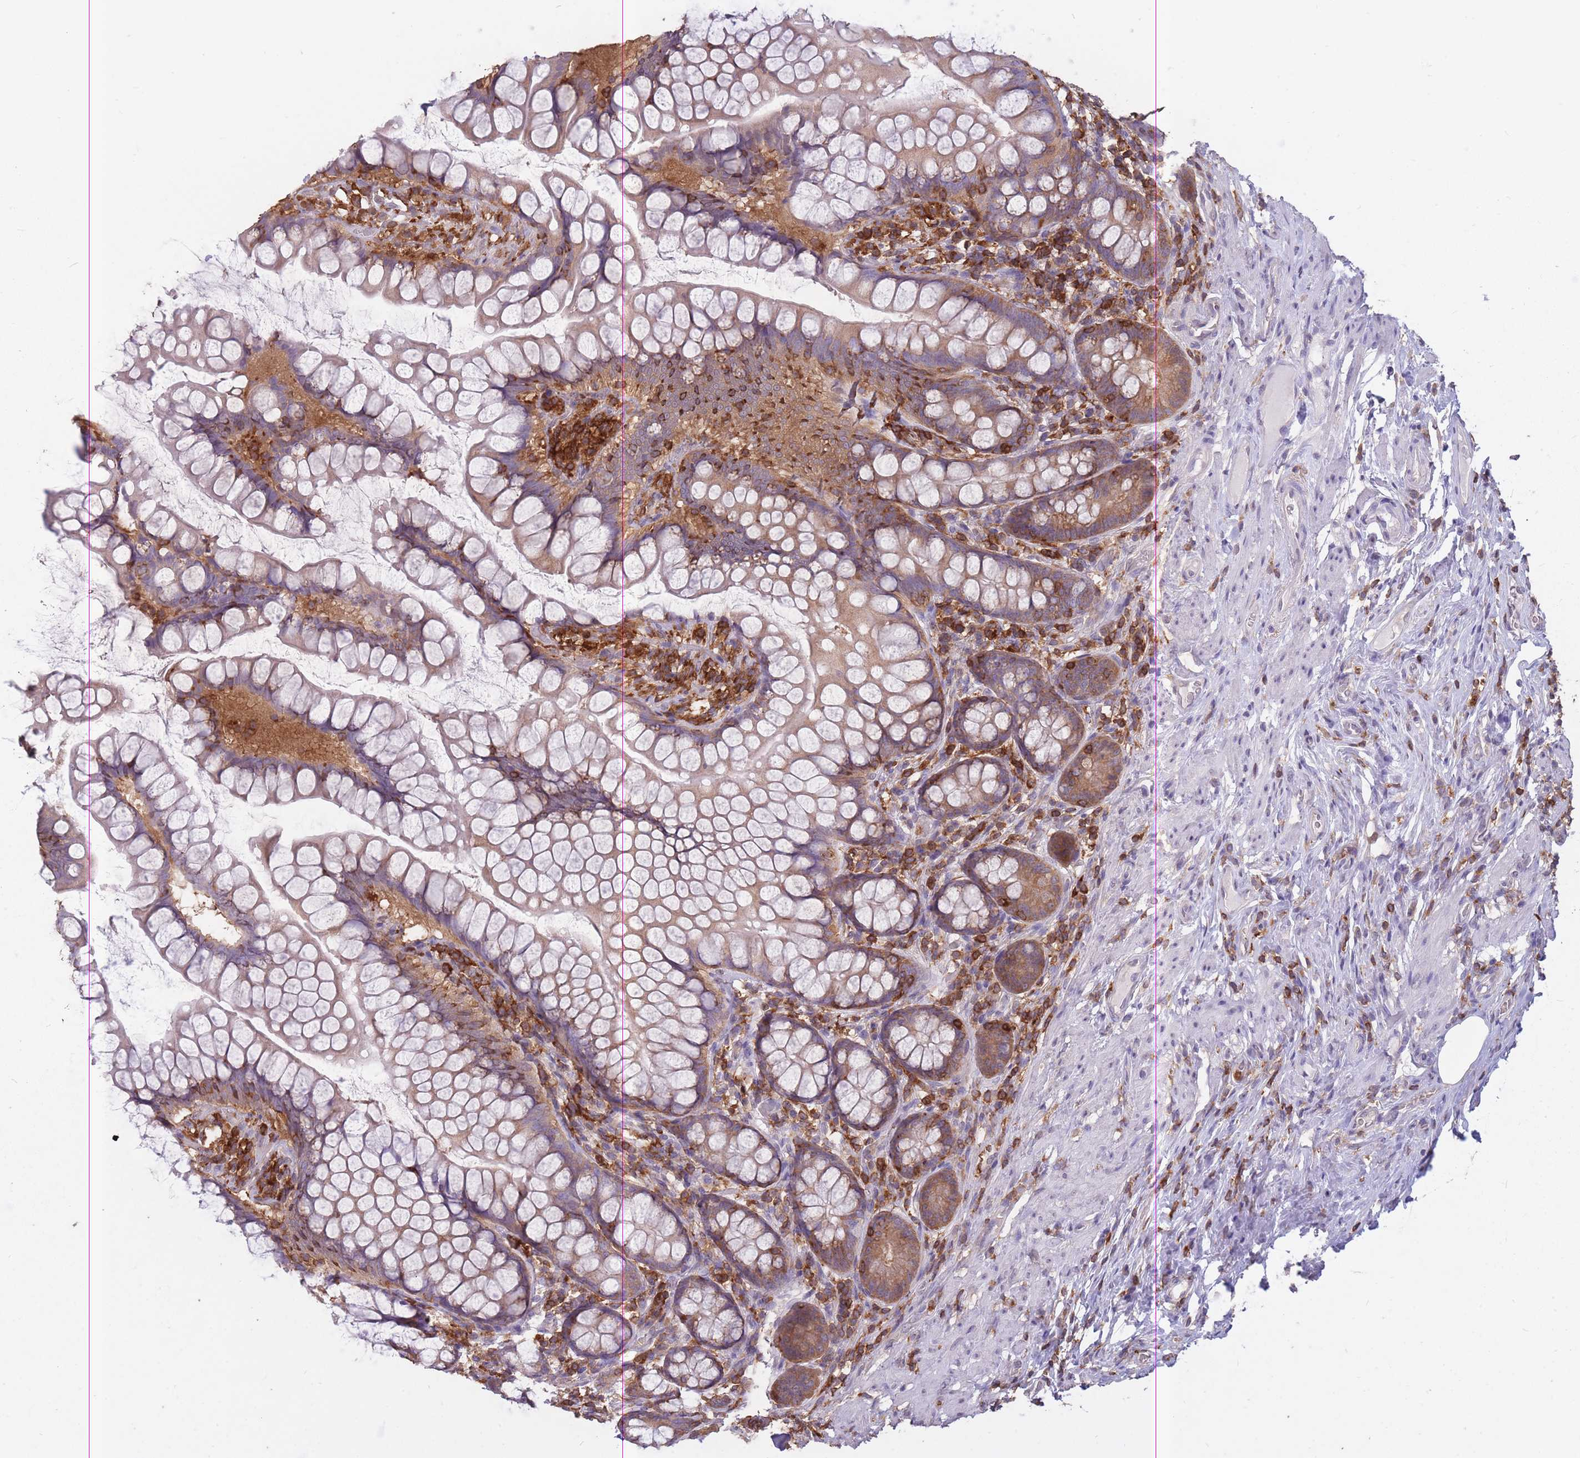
{"staining": {"intensity": "weak", "quantity": ">75%", "location": "cytoplasmic/membranous"}, "tissue": "small intestine", "cell_type": "Glandular cells", "image_type": "normal", "snomed": [{"axis": "morphology", "description": "Normal tissue, NOS"}, {"axis": "topography", "description": "Small intestine"}], "caption": "Weak cytoplasmic/membranous staining is appreciated in approximately >75% of glandular cells in unremarkable small intestine. The staining was performed using DAB, with brown indicating positive protein expression. Nuclei are stained blue with hematoxylin.", "gene": "GMIP", "patient": {"sex": "male", "age": 70}}